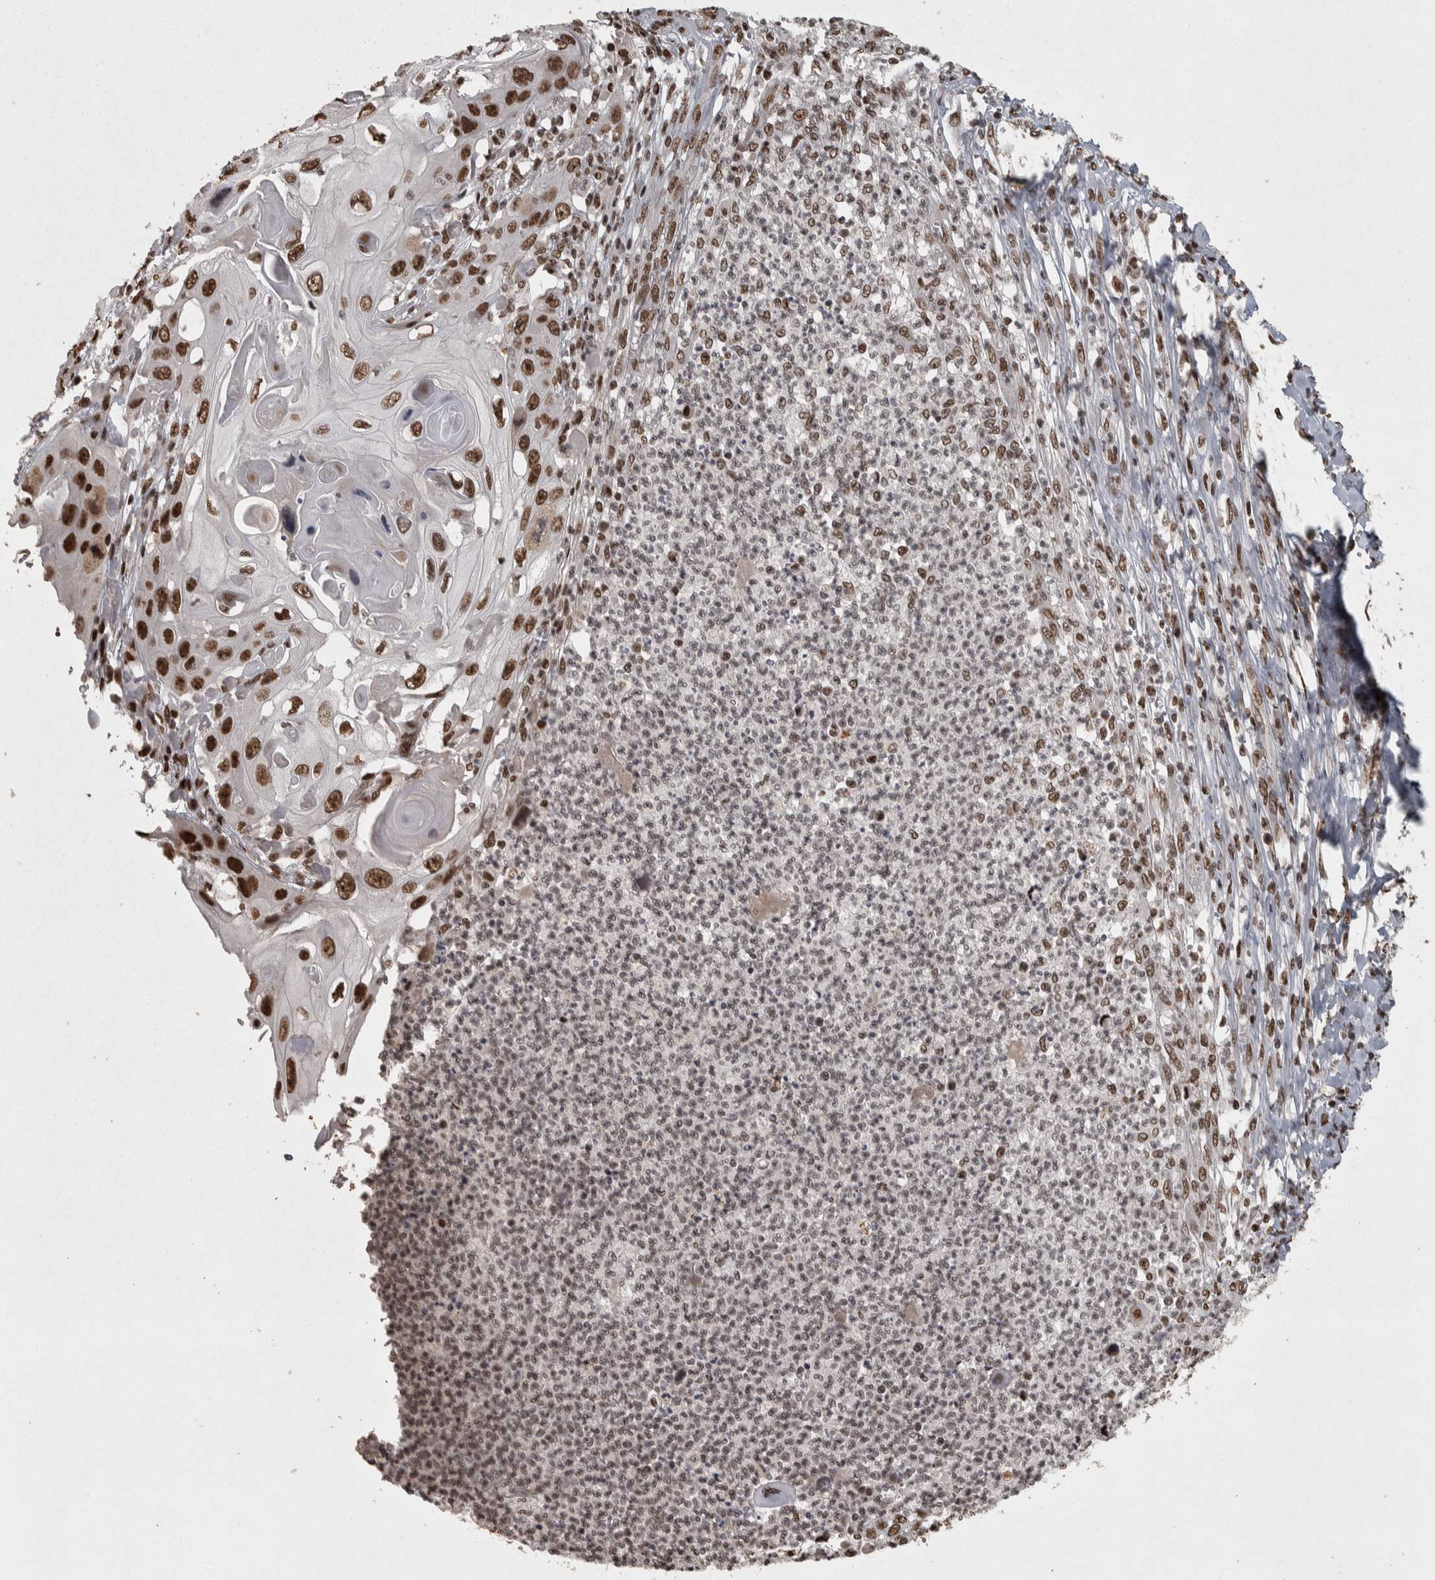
{"staining": {"intensity": "strong", "quantity": ">75%", "location": "nuclear"}, "tissue": "skin cancer", "cell_type": "Tumor cells", "image_type": "cancer", "snomed": [{"axis": "morphology", "description": "Squamous cell carcinoma, NOS"}, {"axis": "topography", "description": "Skin"}], "caption": "This is an image of immunohistochemistry staining of skin squamous cell carcinoma, which shows strong expression in the nuclear of tumor cells.", "gene": "ZFHX4", "patient": {"sex": "male", "age": 55}}